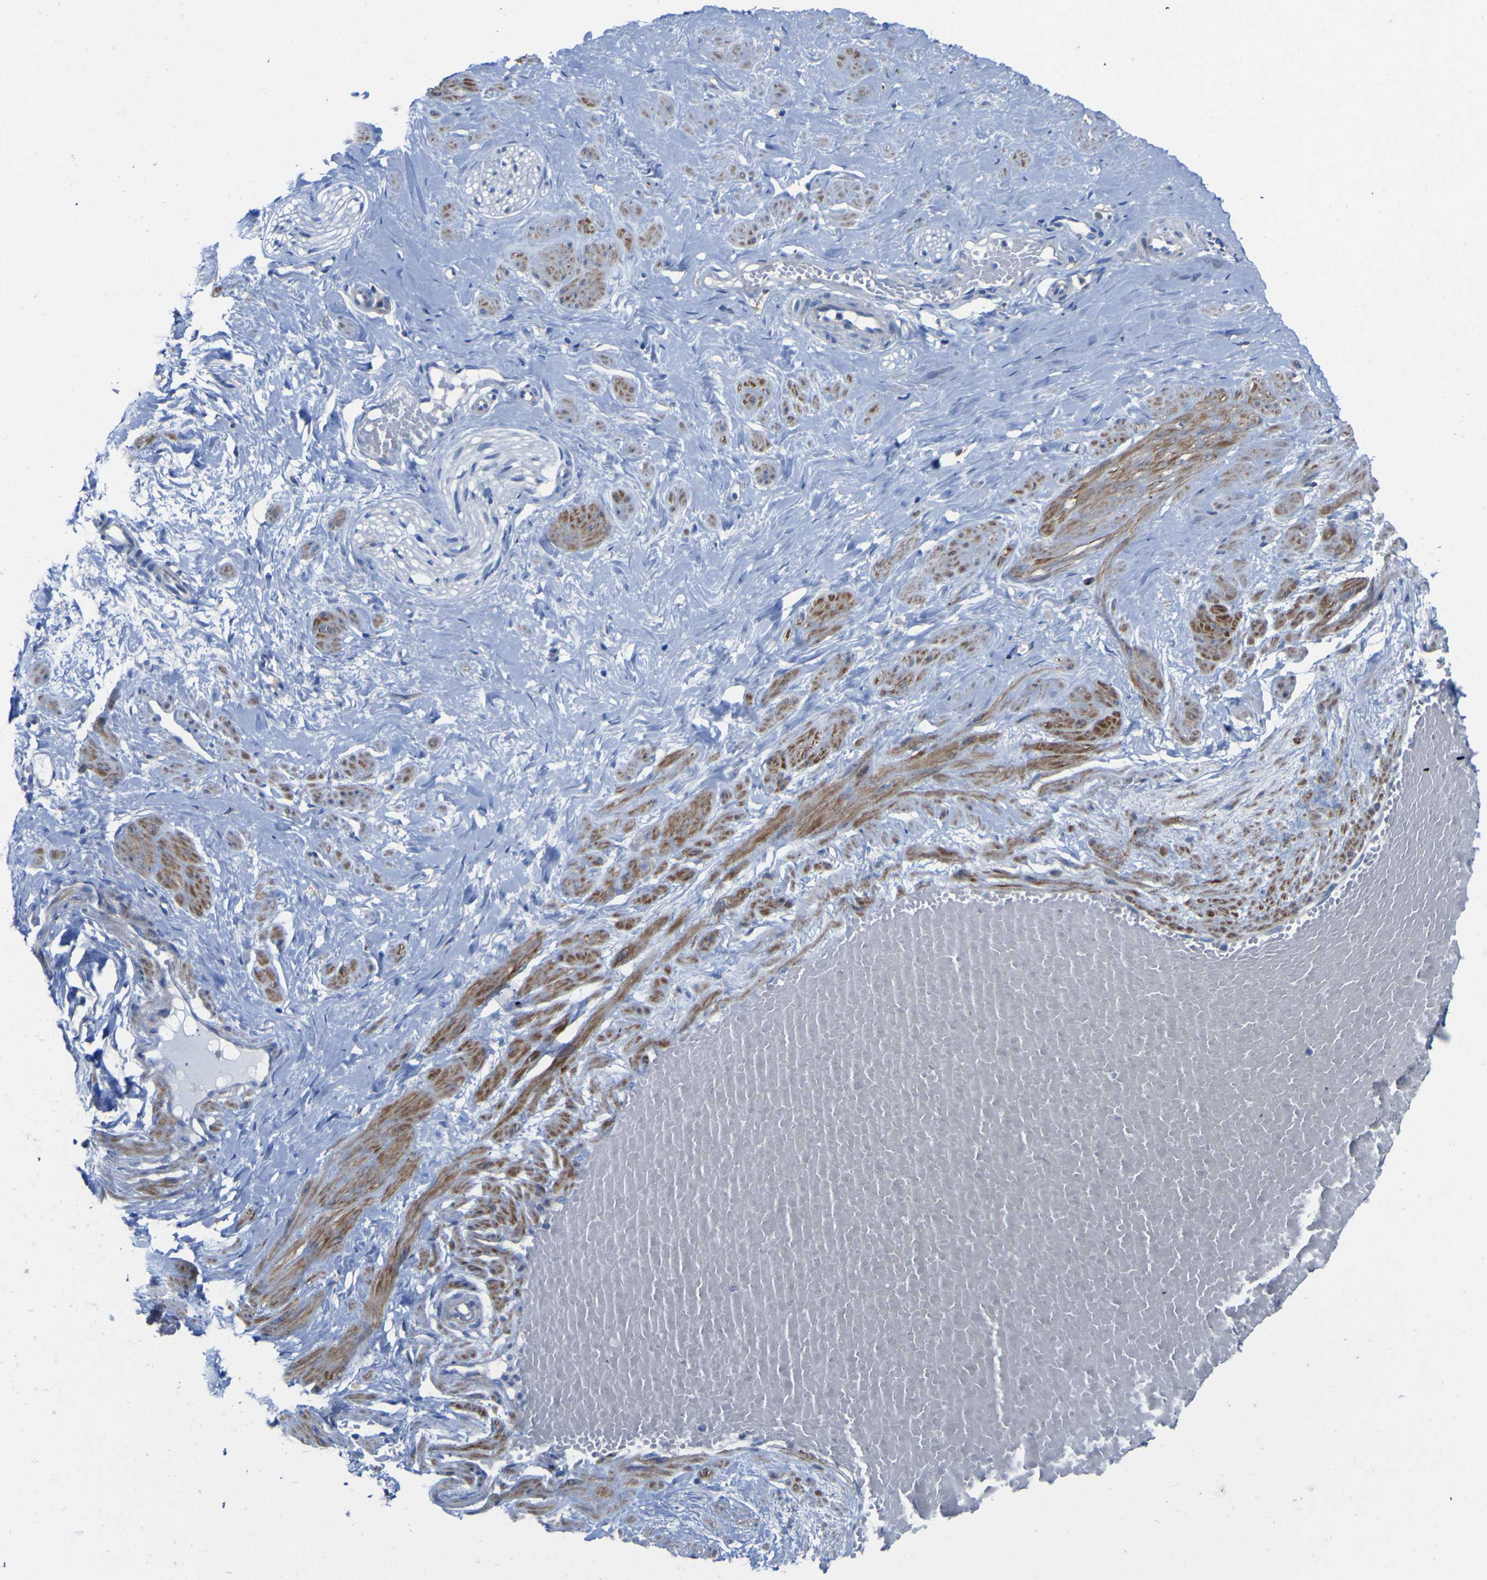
{"staining": {"intensity": "negative", "quantity": "none", "location": "none"}, "tissue": "adipose tissue", "cell_type": "Adipocytes", "image_type": "normal", "snomed": [{"axis": "morphology", "description": "Normal tissue, NOS"}, {"axis": "topography", "description": "Soft tissue"}, {"axis": "topography", "description": "Vascular tissue"}], "caption": "Immunohistochemistry micrograph of benign adipose tissue: adipose tissue stained with DAB shows no significant protein staining in adipocytes. (Stains: DAB immunohistochemistry with hematoxylin counter stain, Microscopy: brightfield microscopy at high magnification).", "gene": "AGO4", "patient": {"sex": "female", "age": 35}}